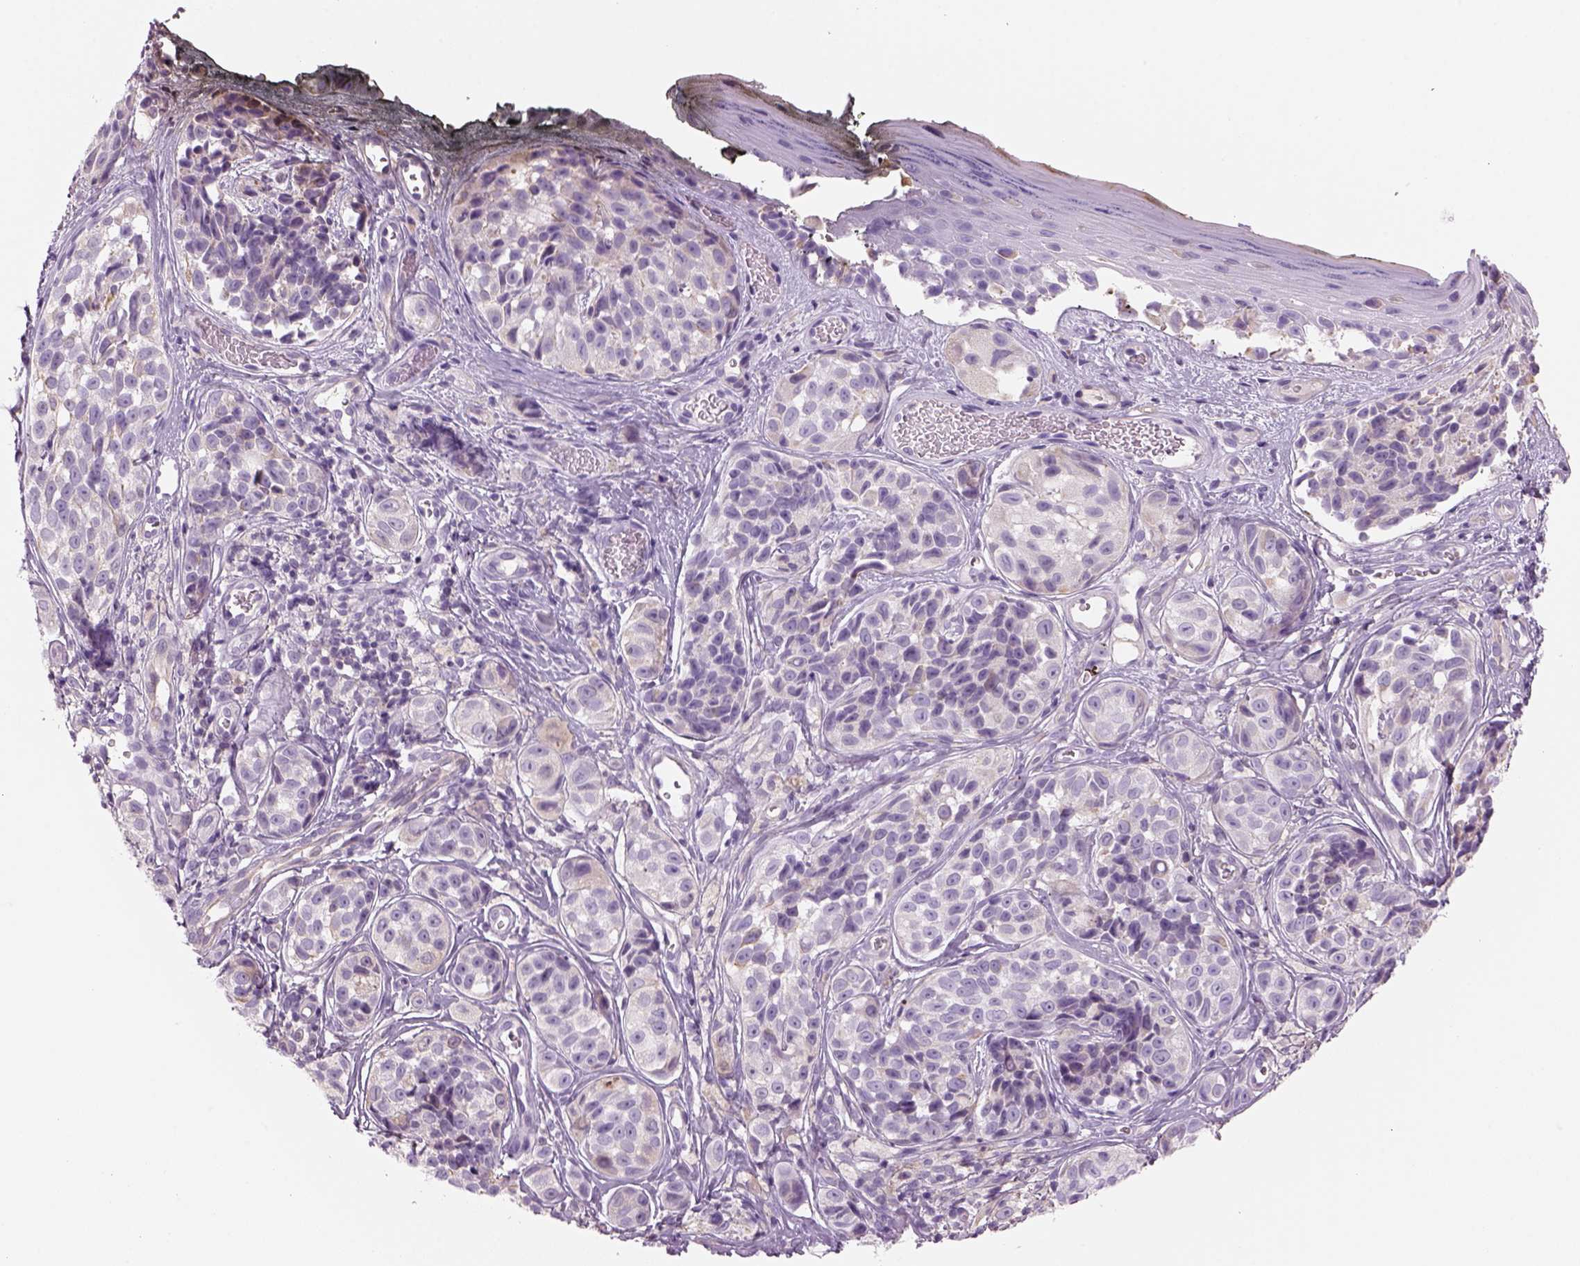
{"staining": {"intensity": "negative", "quantity": "none", "location": "none"}, "tissue": "melanoma", "cell_type": "Tumor cells", "image_type": "cancer", "snomed": [{"axis": "morphology", "description": "Malignant melanoma, NOS"}, {"axis": "topography", "description": "Skin"}], "caption": "This is a photomicrograph of immunohistochemistry staining of melanoma, which shows no staining in tumor cells.", "gene": "SLC1A7", "patient": {"sex": "male", "age": 48}}